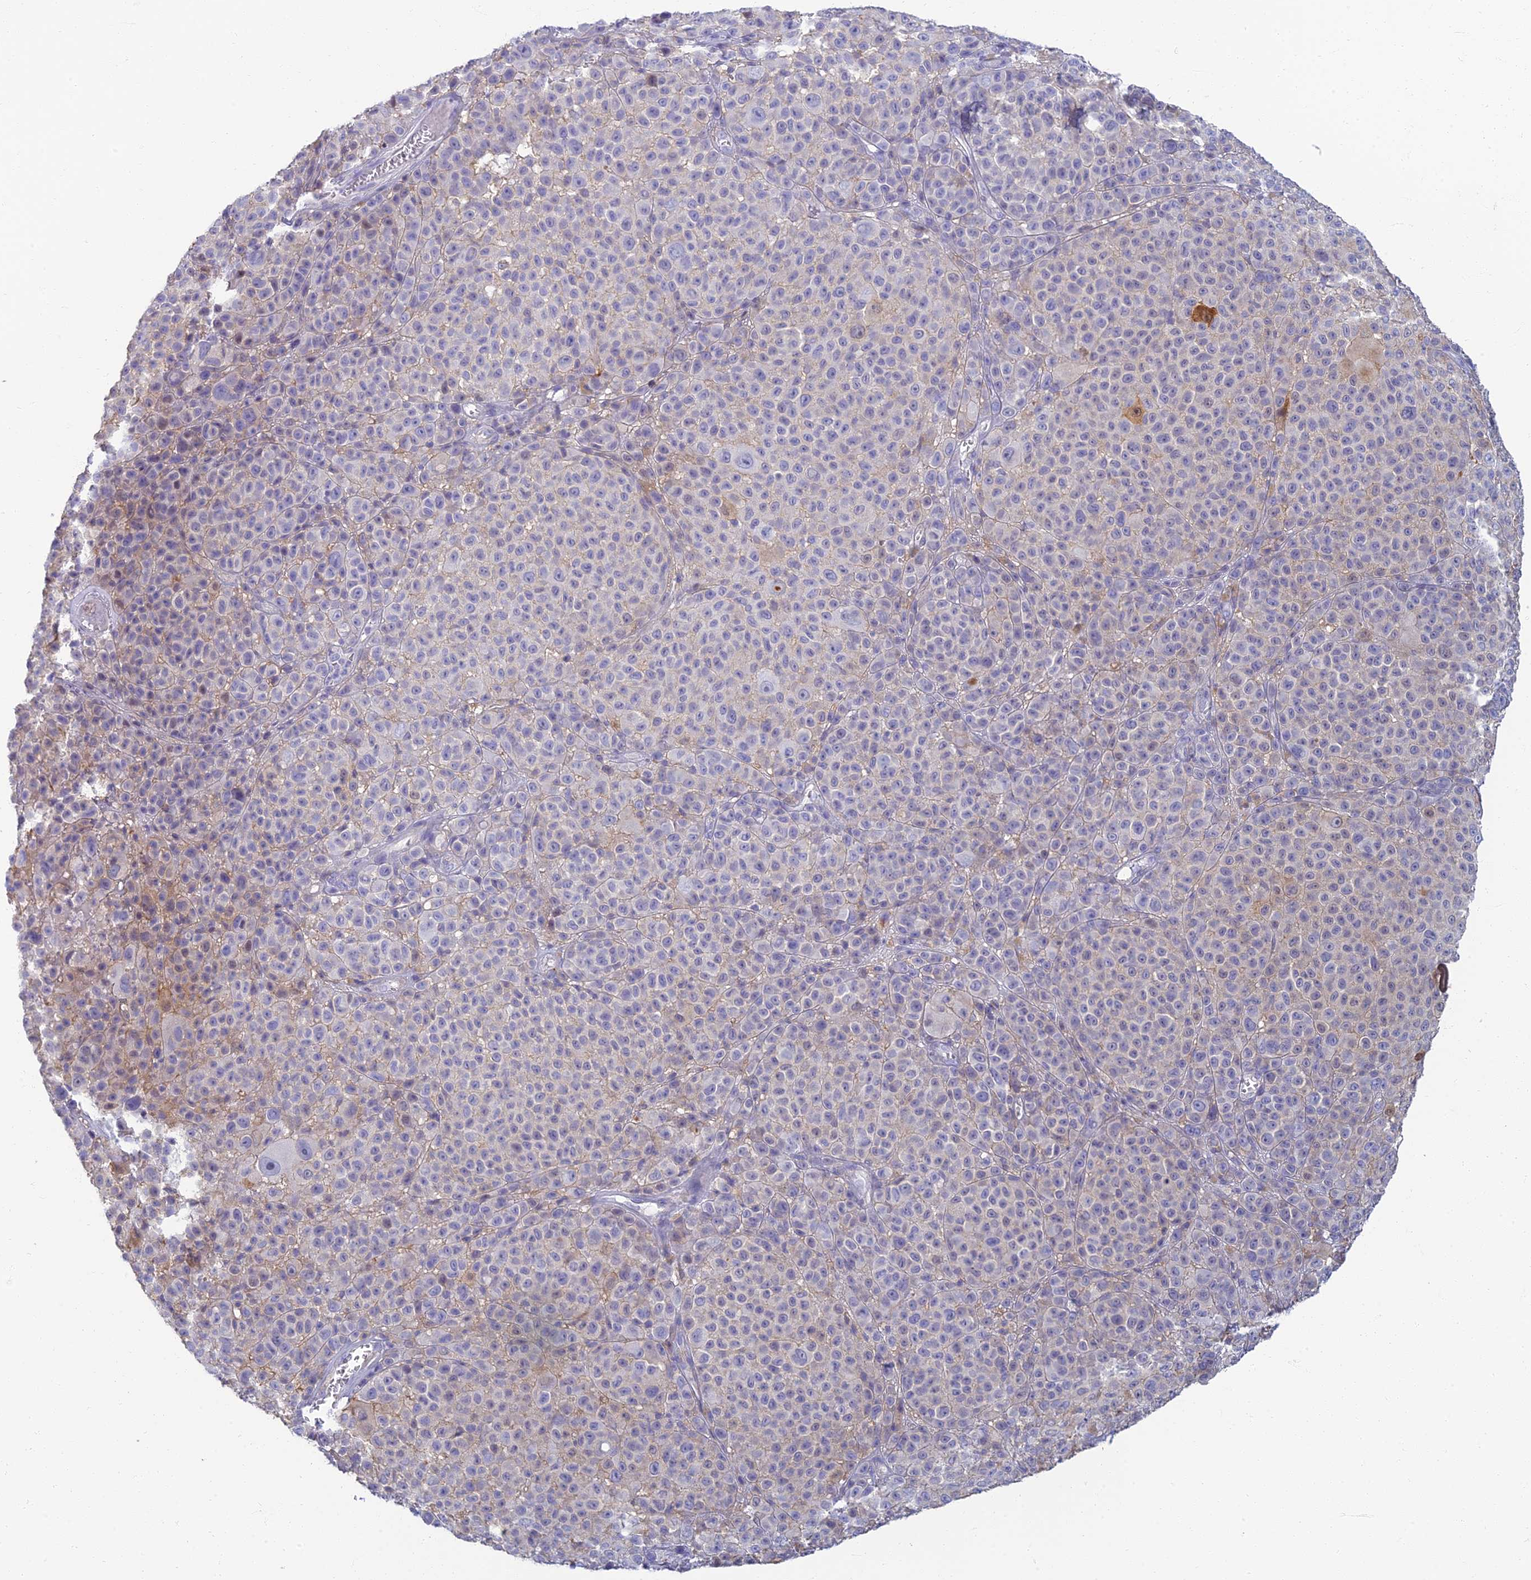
{"staining": {"intensity": "negative", "quantity": "none", "location": "none"}, "tissue": "melanoma", "cell_type": "Tumor cells", "image_type": "cancer", "snomed": [{"axis": "morphology", "description": "Malignant melanoma, NOS"}, {"axis": "topography", "description": "Skin"}], "caption": "A histopathology image of human malignant melanoma is negative for staining in tumor cells. Brightfield microscopy of immunohistochemistry (IHC) stained with DAB (brown) and hematoxylin (blue), captured at high magnification.", "gene": "NEURL1", "patient": {"sex": "female", "age": 94}}